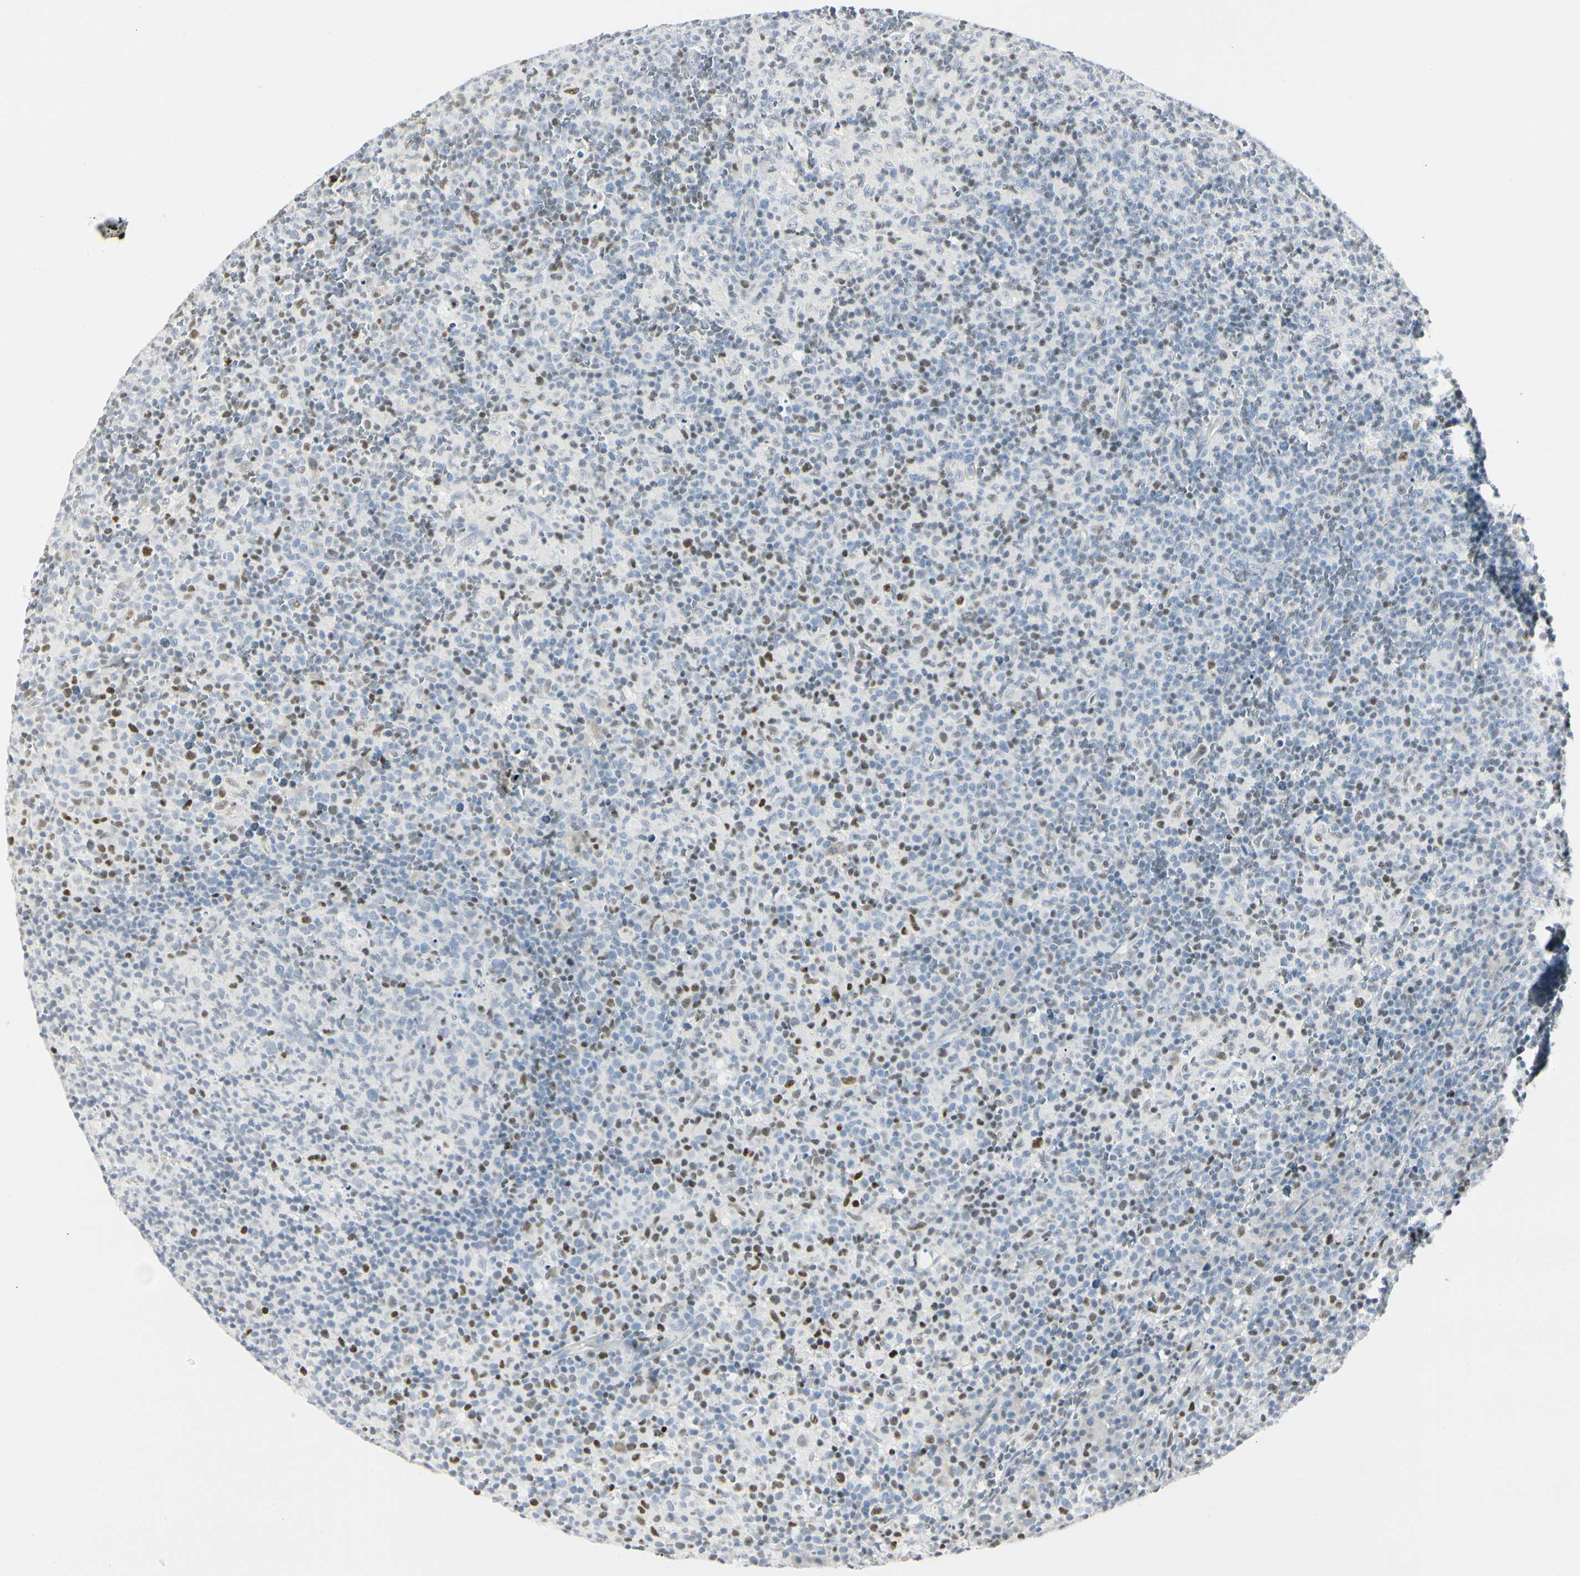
{"staining": {"intensity": "moderate", "quantity": "<25%", "location": "nuclear"}, "tissue": "lymph node", "cell_type": "Germinal center cells", "image_type": "normal", "snomed": [{"axis": "morphology", "description": "Normal tissue, NOS"}, {"axis": "morphology", "description": "Inflammation, NOS"}, {"axis": "topography", "description": "Lymph node"}], "caption": "Normal lymph node demonstrates moderate nuclear expression in approximately <25% of germinal center cells (Brightfield microscopy of DAB IHC at high magnification)..", "gene": "ZBTB7B", "patient": {"sex": "male", "age": 55}}